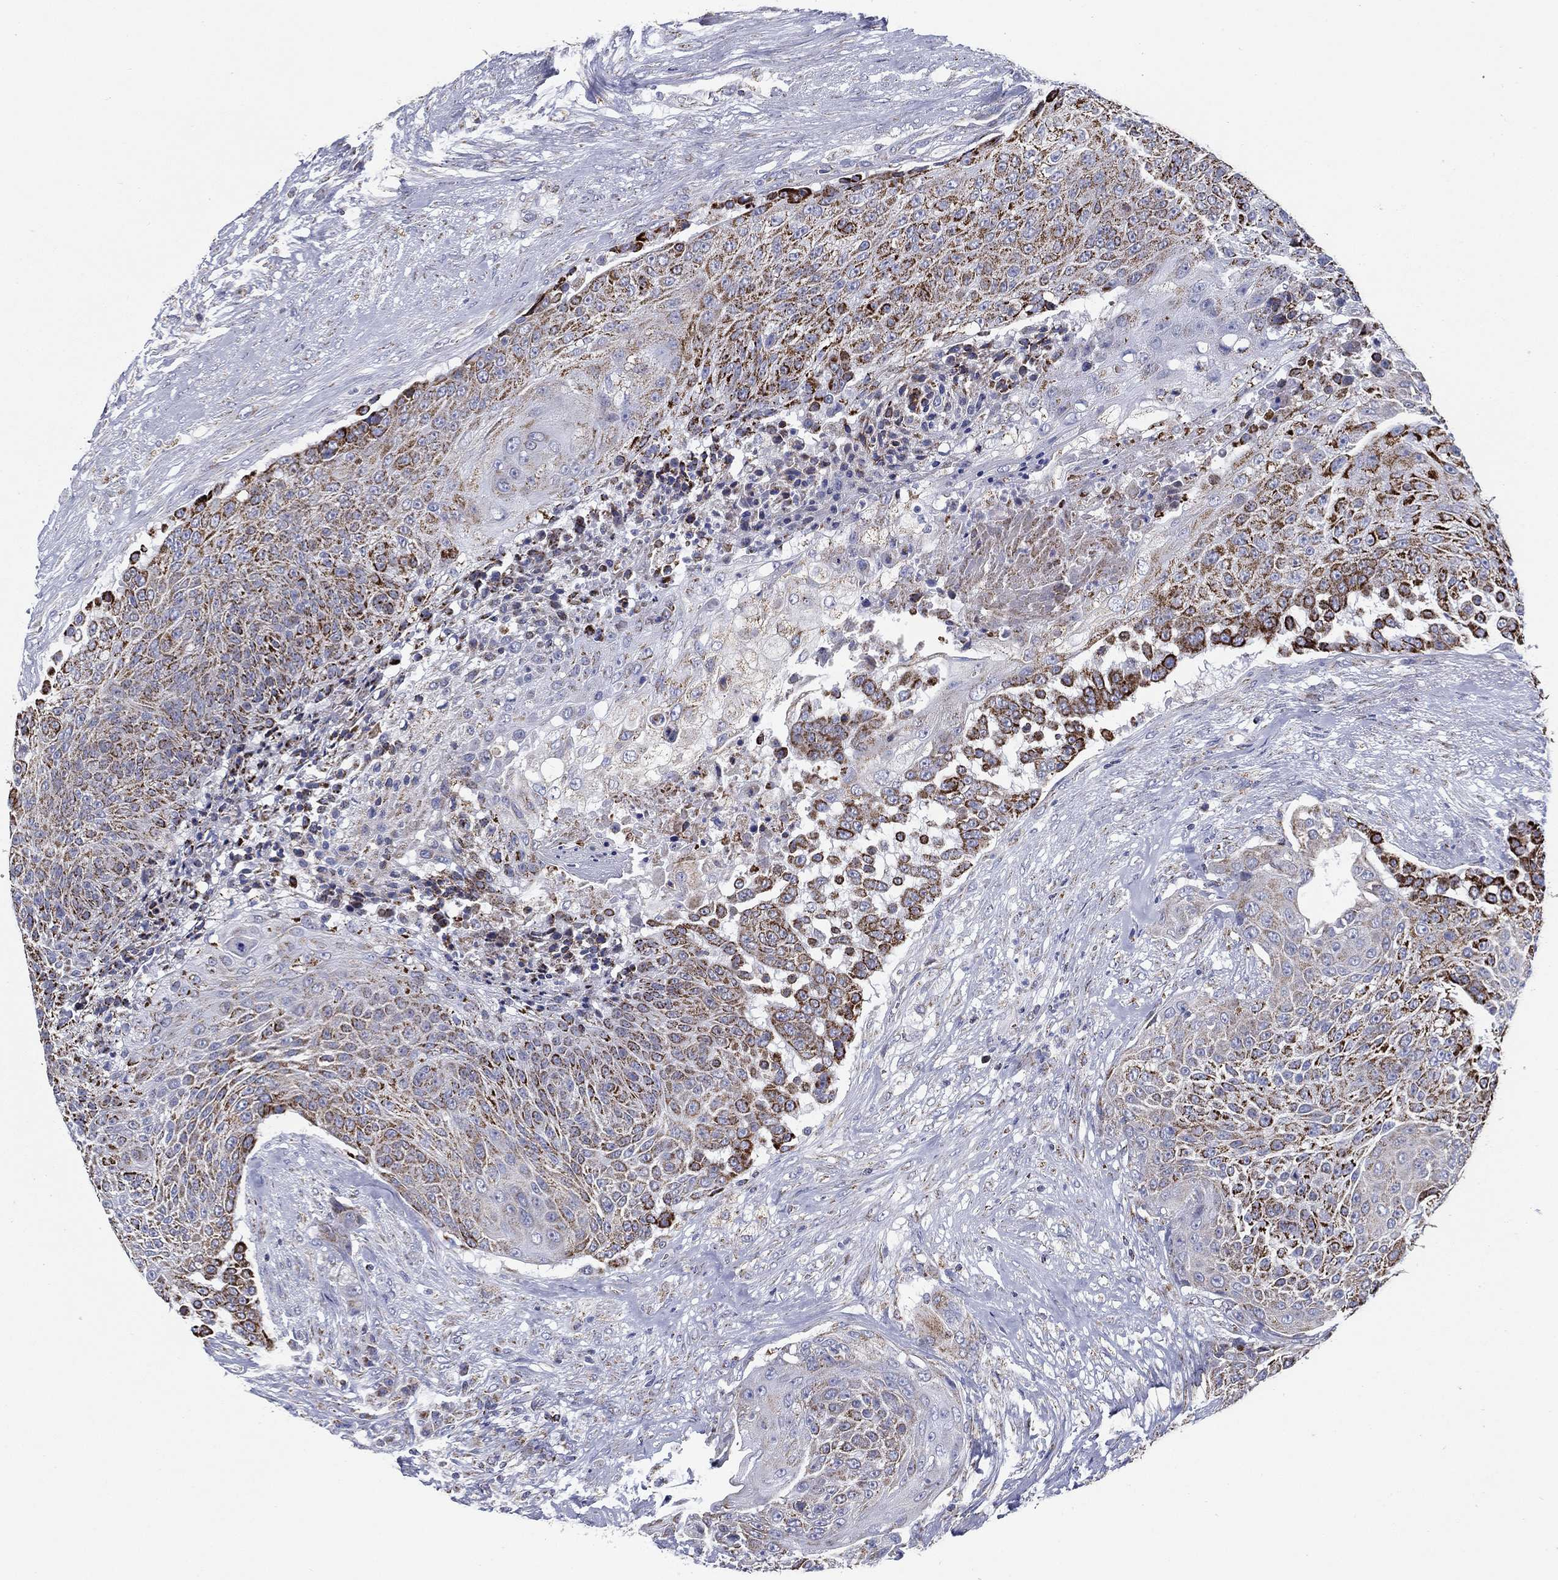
{"staining": {"intensity": "strong", "quantity": ">75%", "location": "cytoplasmic/membranous"}, "tissue": "urothelial cancer", "cell_type": "Tumor cells", "image_type": "cancer", "snomed": [{"axis": "morphology", "description": "Urothelial carcinoma, High grade"}, {"axis": "topography", "description": "Urinary bladder"}], "caption": "High-magnification brightfield microscopy of urothelial carcinoma (high-grade) stained with DAB (3,3'-diaminobenzidine) (brown) and counterstained with hematoxylin (blue). tumor cells exhibit strong cytoplasmic/membranous positivity is identified in about>75% of cells.", "gene": "SFXN1", "patient": {"sex": "female", "age": 63}}